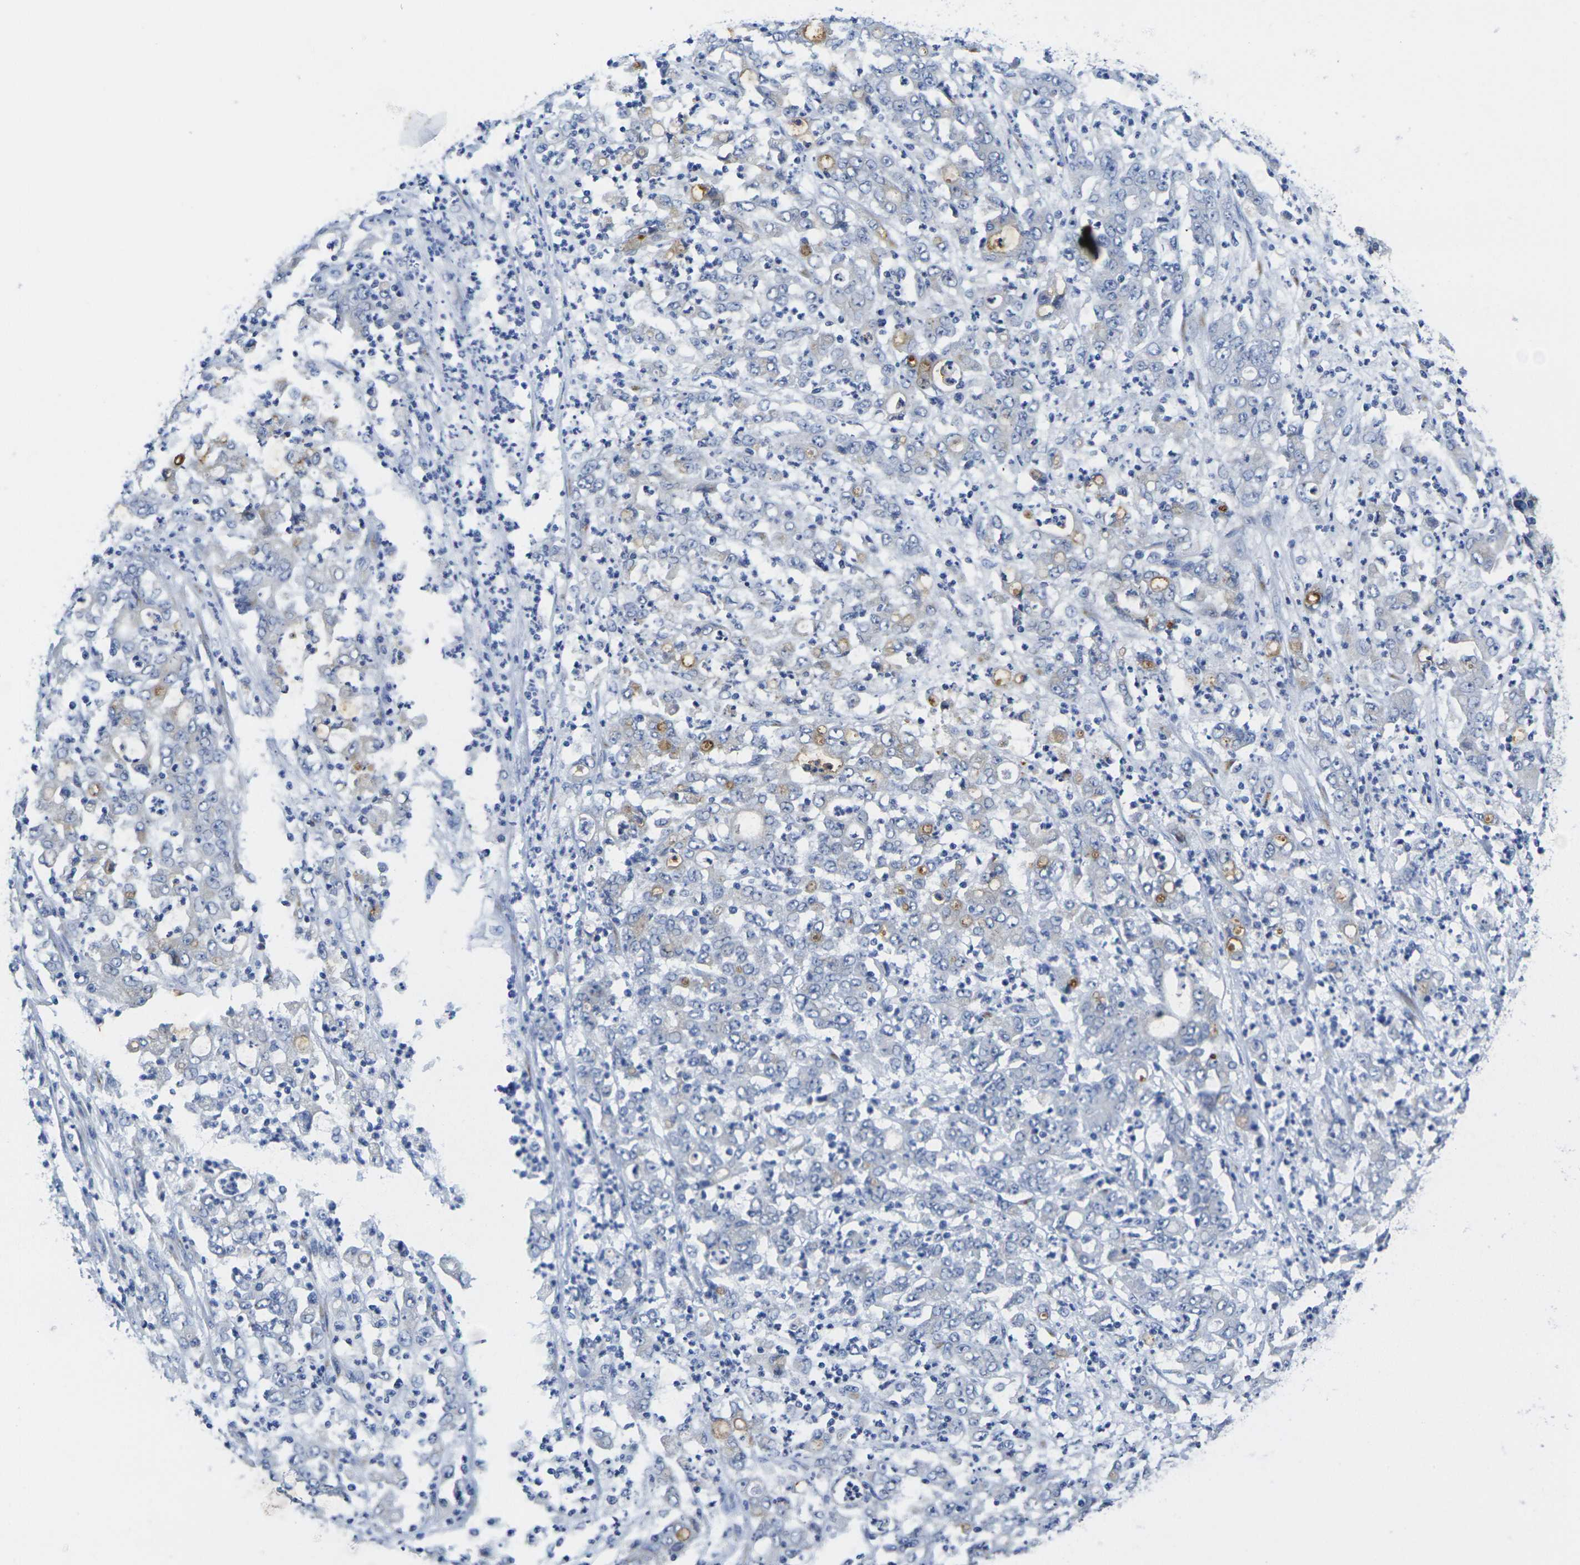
{"staining": {"intensity": "moderate", "quantity": "<25%", "location": "cytoplasmic/membranous"}, "tissue": "stomach cancer", "cell_type": "Tumor cells", "image_type": "cancer", "snomed": [{"axis": "morphology", "description": "Adenocarcinoma, NOS"}, {"axis": "topography", "description": "Stomach, lower"}], "caption": "Stomach adenocarcinoma stained for a protein (brown) displays moderate cytoplasmic/membranous positive staining in about <25% of tumor cells.", "gene": "CRK", "patient": {"sex": "female", "age": 71}}